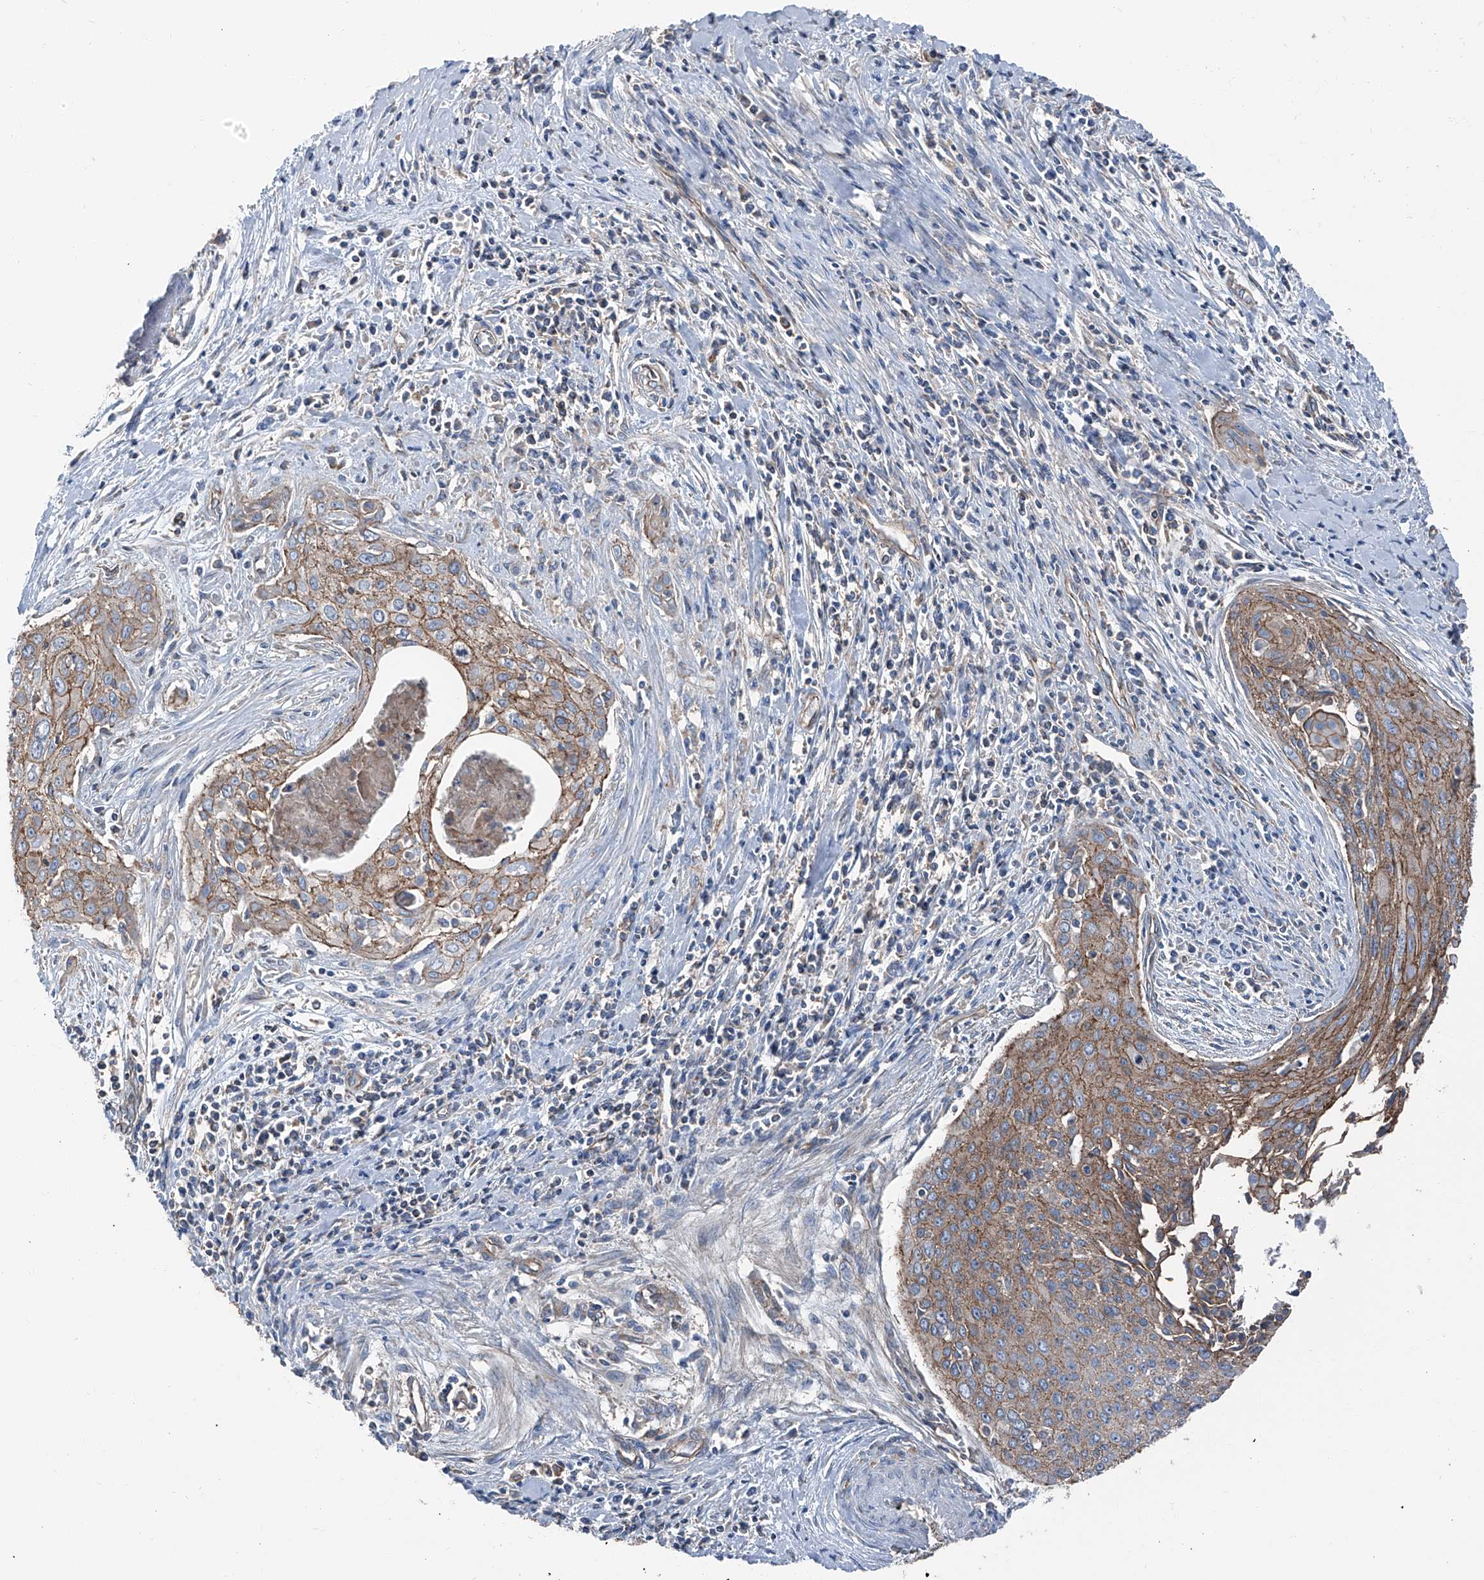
{"staining": {"intensity": "moderate", "quantity": ">75%", "location": "cytoplasmic/membranous"}, "tissue": "cervical cancer", "cell_type": "Tumor cells", "image_type": "cancer", "snomed": [{"axis": "morphology", "description": "Squamous cell carcinoma, NOS"}, {"axis": "topography", "description": "Cervix"}], "caption": "Immunohistochemical staining of human cervical squamous cell carcinoma demonstrates medium levels of moderate cytoplasmic/membranous staining in about >75% of tumor cells.", "gene": "GPR142", "patient": {"sex": "female", "age": 55}}